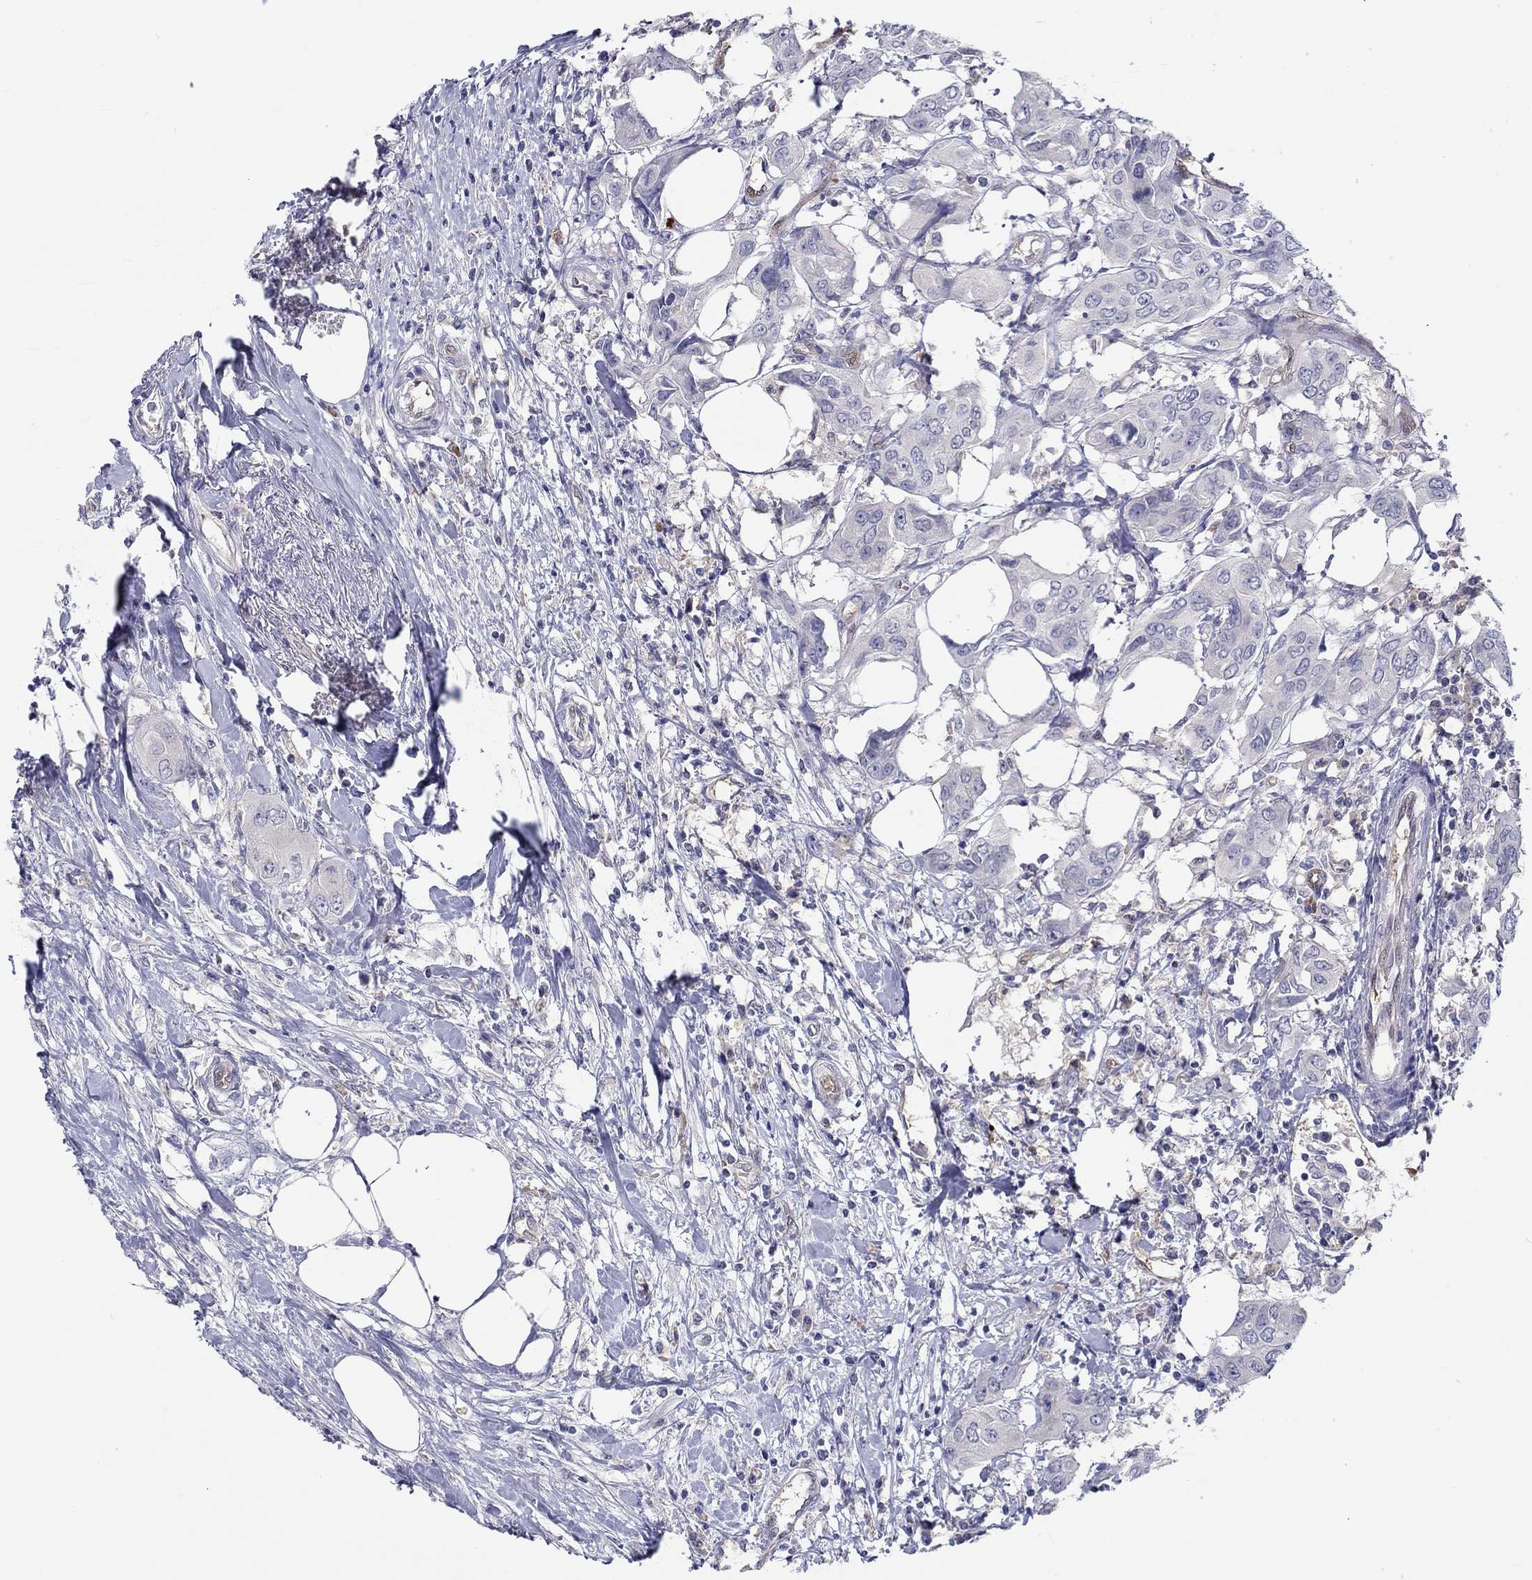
{"staining": {"intensity": "negative", "quantity": "none", "location": "none"}, "tissue": "urothelial cancer", "cell_type": "Tumor cells", "image_type": "cancer", "snomed": [{"axis": "morphology", "description": "Urothelial carcinoma, NOS"}, {"axis": "morphology", "description": "Urothelial carcinoma, High grade"}, {"axis": "topography", "description": "Urinary bladder"}], "caption": "A high-resolution histopathology image shows immunohistochemistry staining of high-grade urothelial carcinoma, which demonstrates no significant staining in tumor cells.", "gene": "ABCG4", "patient": {"sex": "male", "age": 63}}